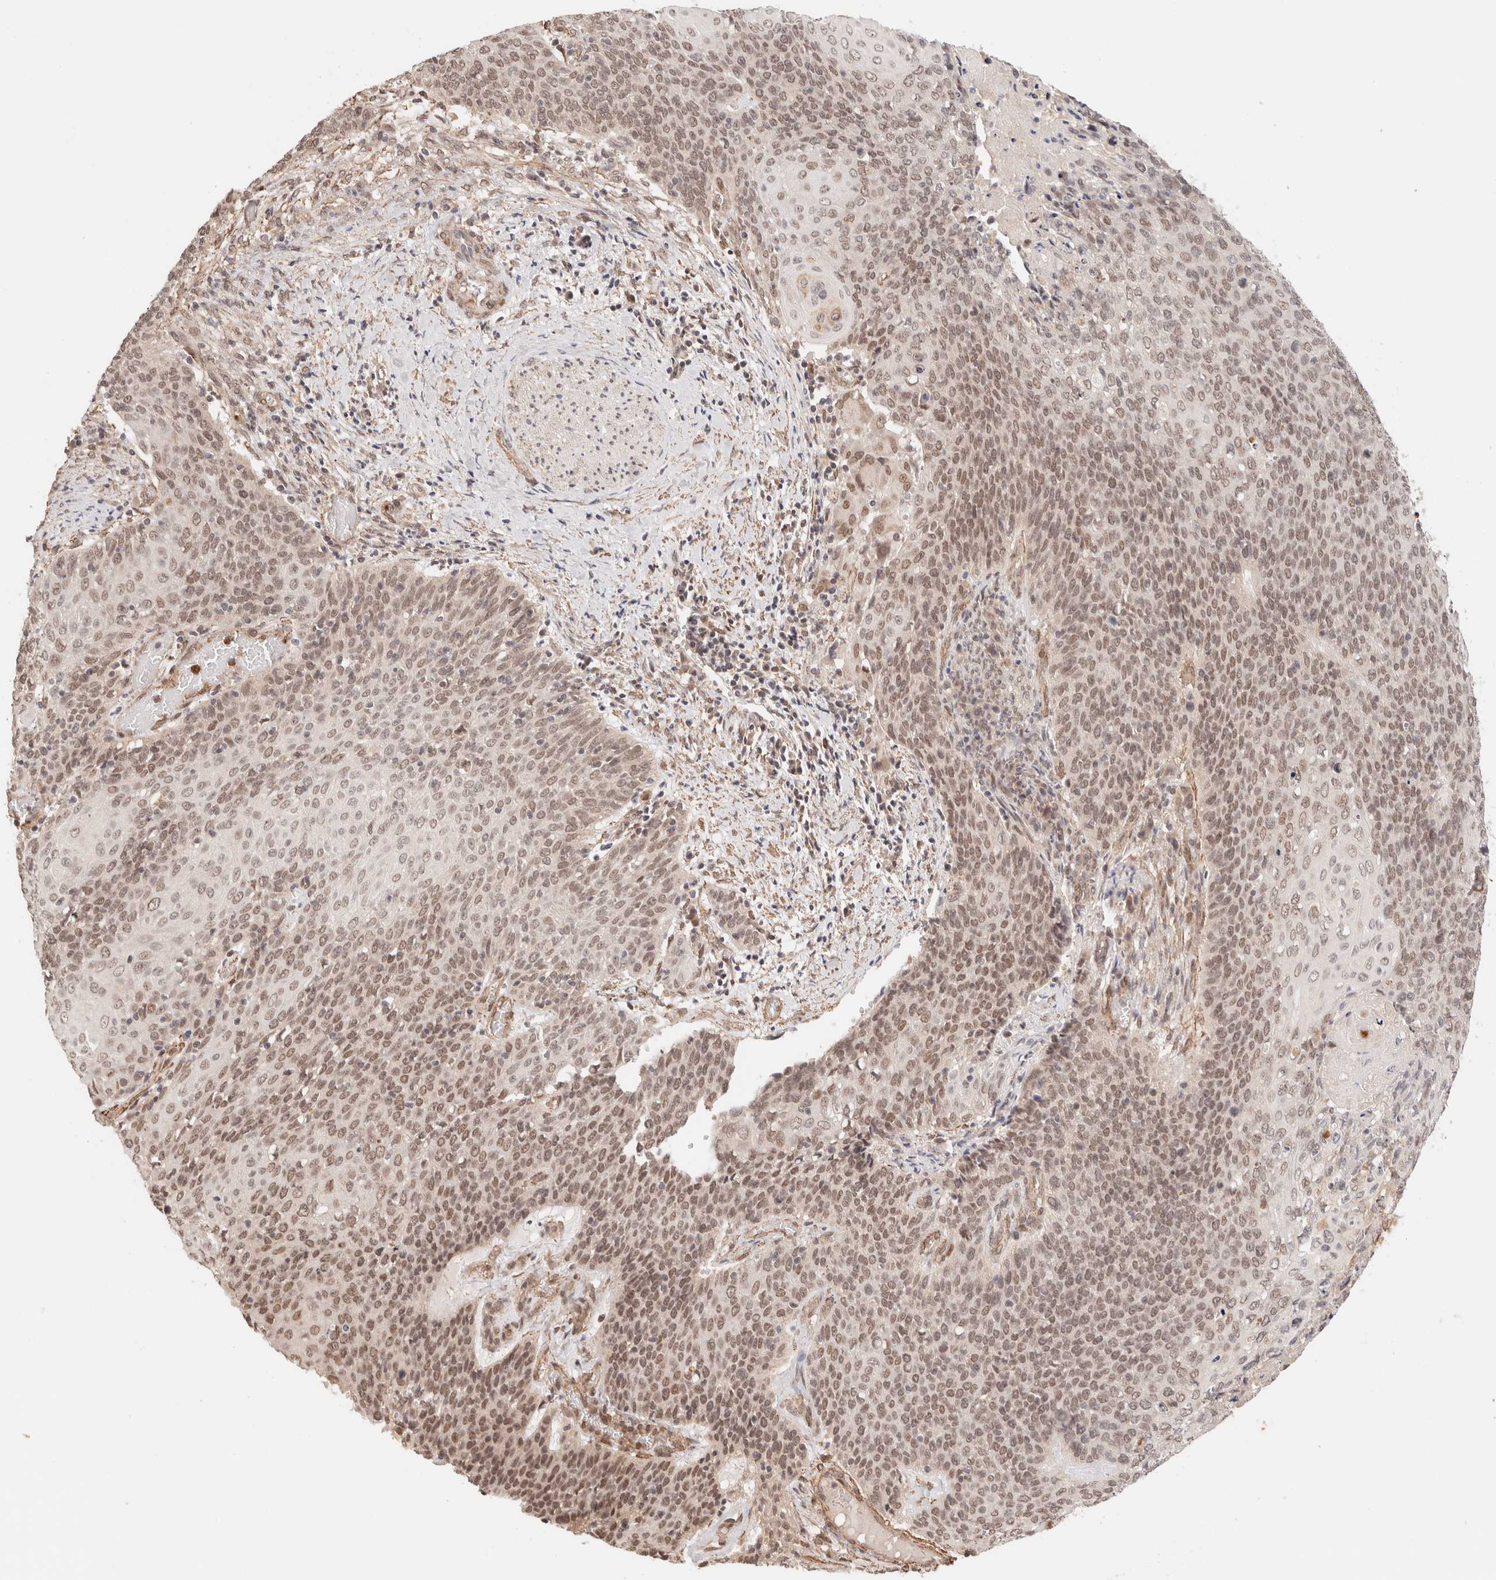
{"staining": {"intensity": "moderate", "quantity": ">75%", "location": "nuclear"}, "tissue": "cervical cancer", "cell_type": "Tumor cells", "image_type": "cancer", "snomed": [{"axis": "morphology", "description": "Squamous cell carcinoma, NOS"}, {"axis": "topography", "description": "Cervix"}], "caption": "This micrograph exhibits squamous cell carcinoma (cervical) stained with IHC to label a protein in brown. The nuclear of tumor cells show moderate positivity for the protein. Nuclei are counter-stained blue.", "gene": "BRPF3", "patient": {"sex": "female", "age": 39}}